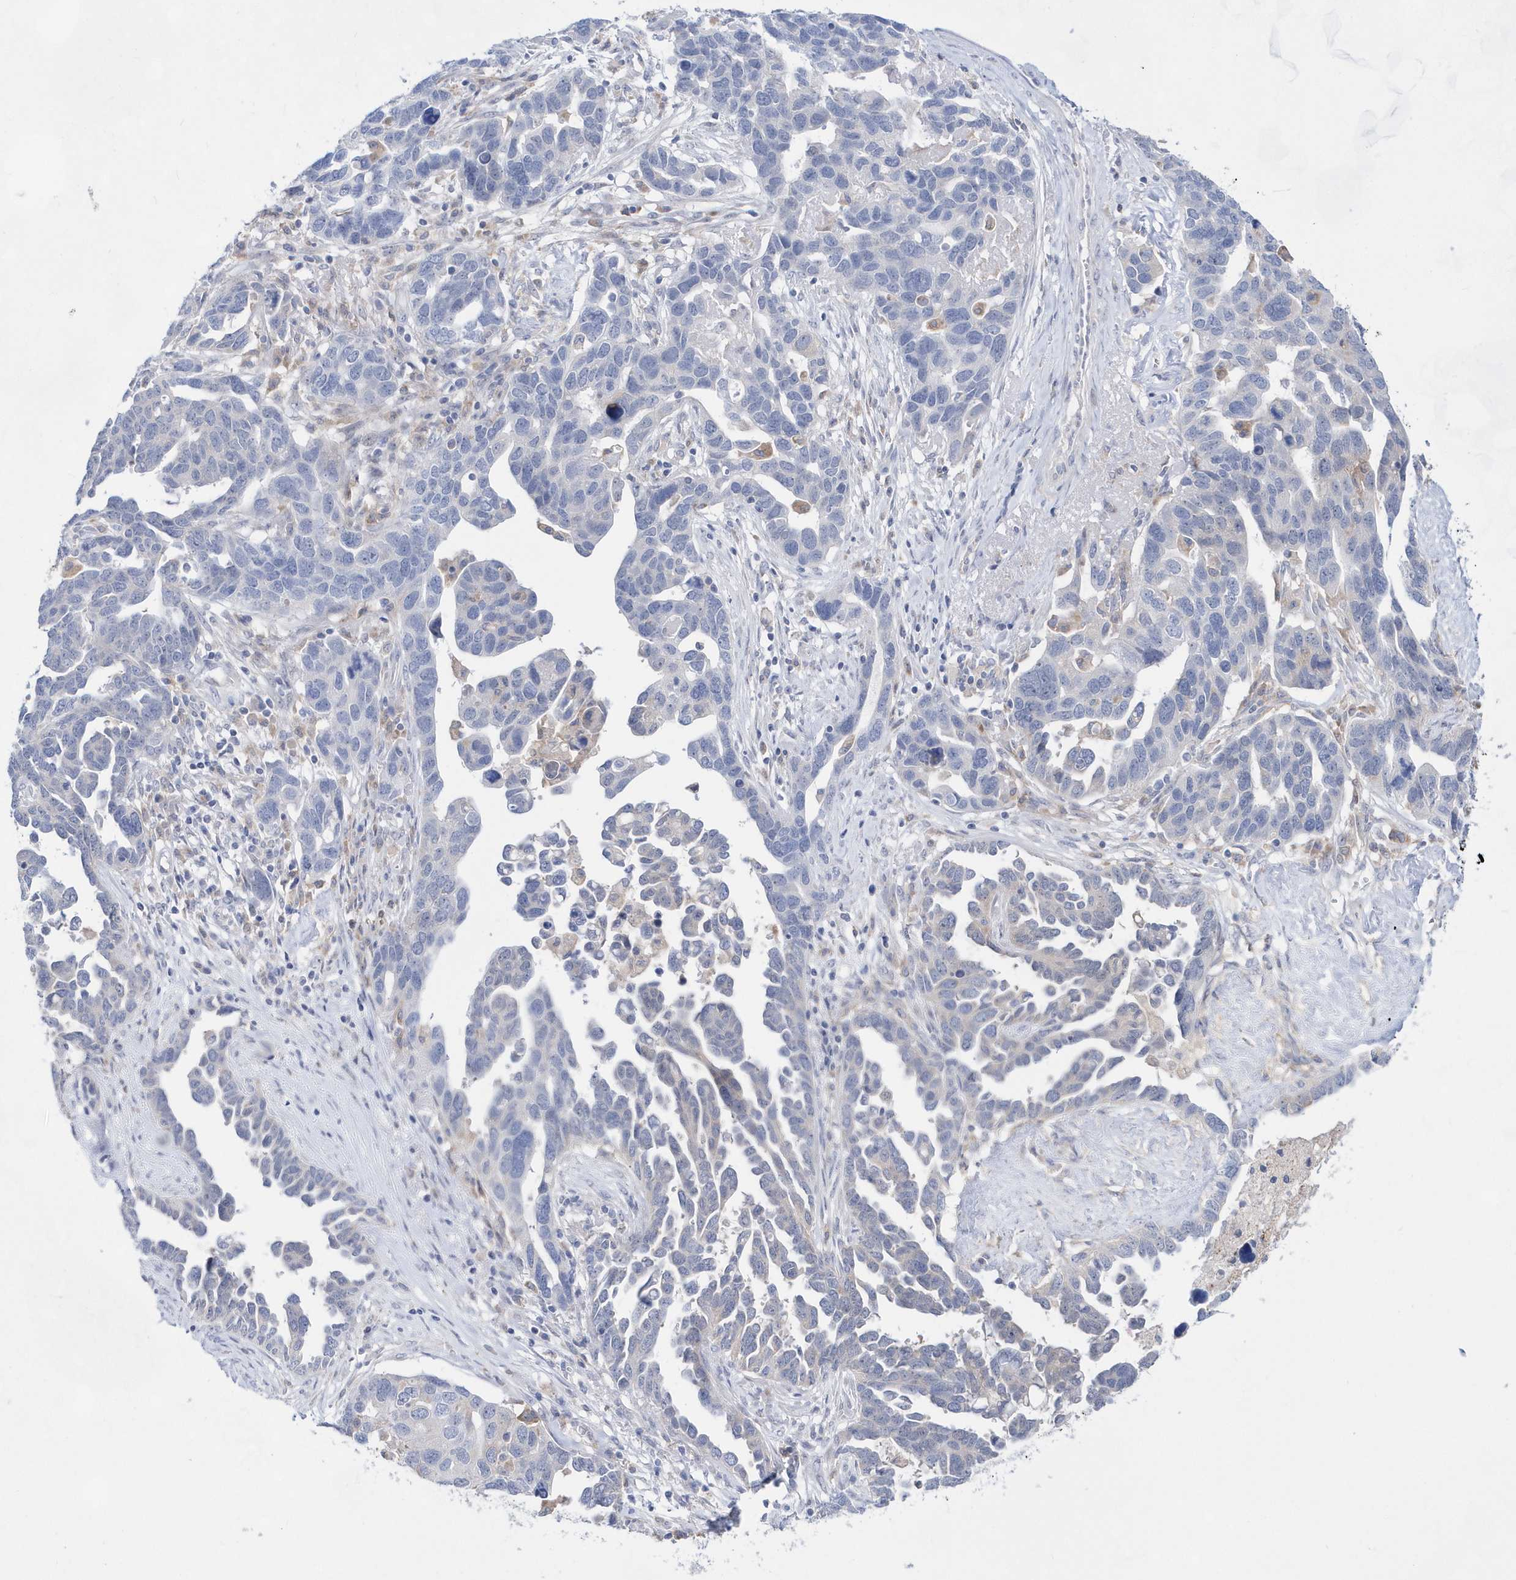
{"staining": {"intensity": "negative", "quantity": "none", "location": "none"}, "tissue": "ovarian cancer", "cell_type": "Tumor cells", "image_type": "cancer", "snomed": [{"axis": "morphology", "description": "Cystadenocarcinoma, serous, NOS"}, {"axis": "topography", "description": "Ovary"}], "caption": "Human ovarian cancer (serous cystadenocarcinoma) stained for a protein using IHC exhibits no staining in tumor cells.", "gene": "BDH2", "patient": {"sex": "female", "age": 54}}